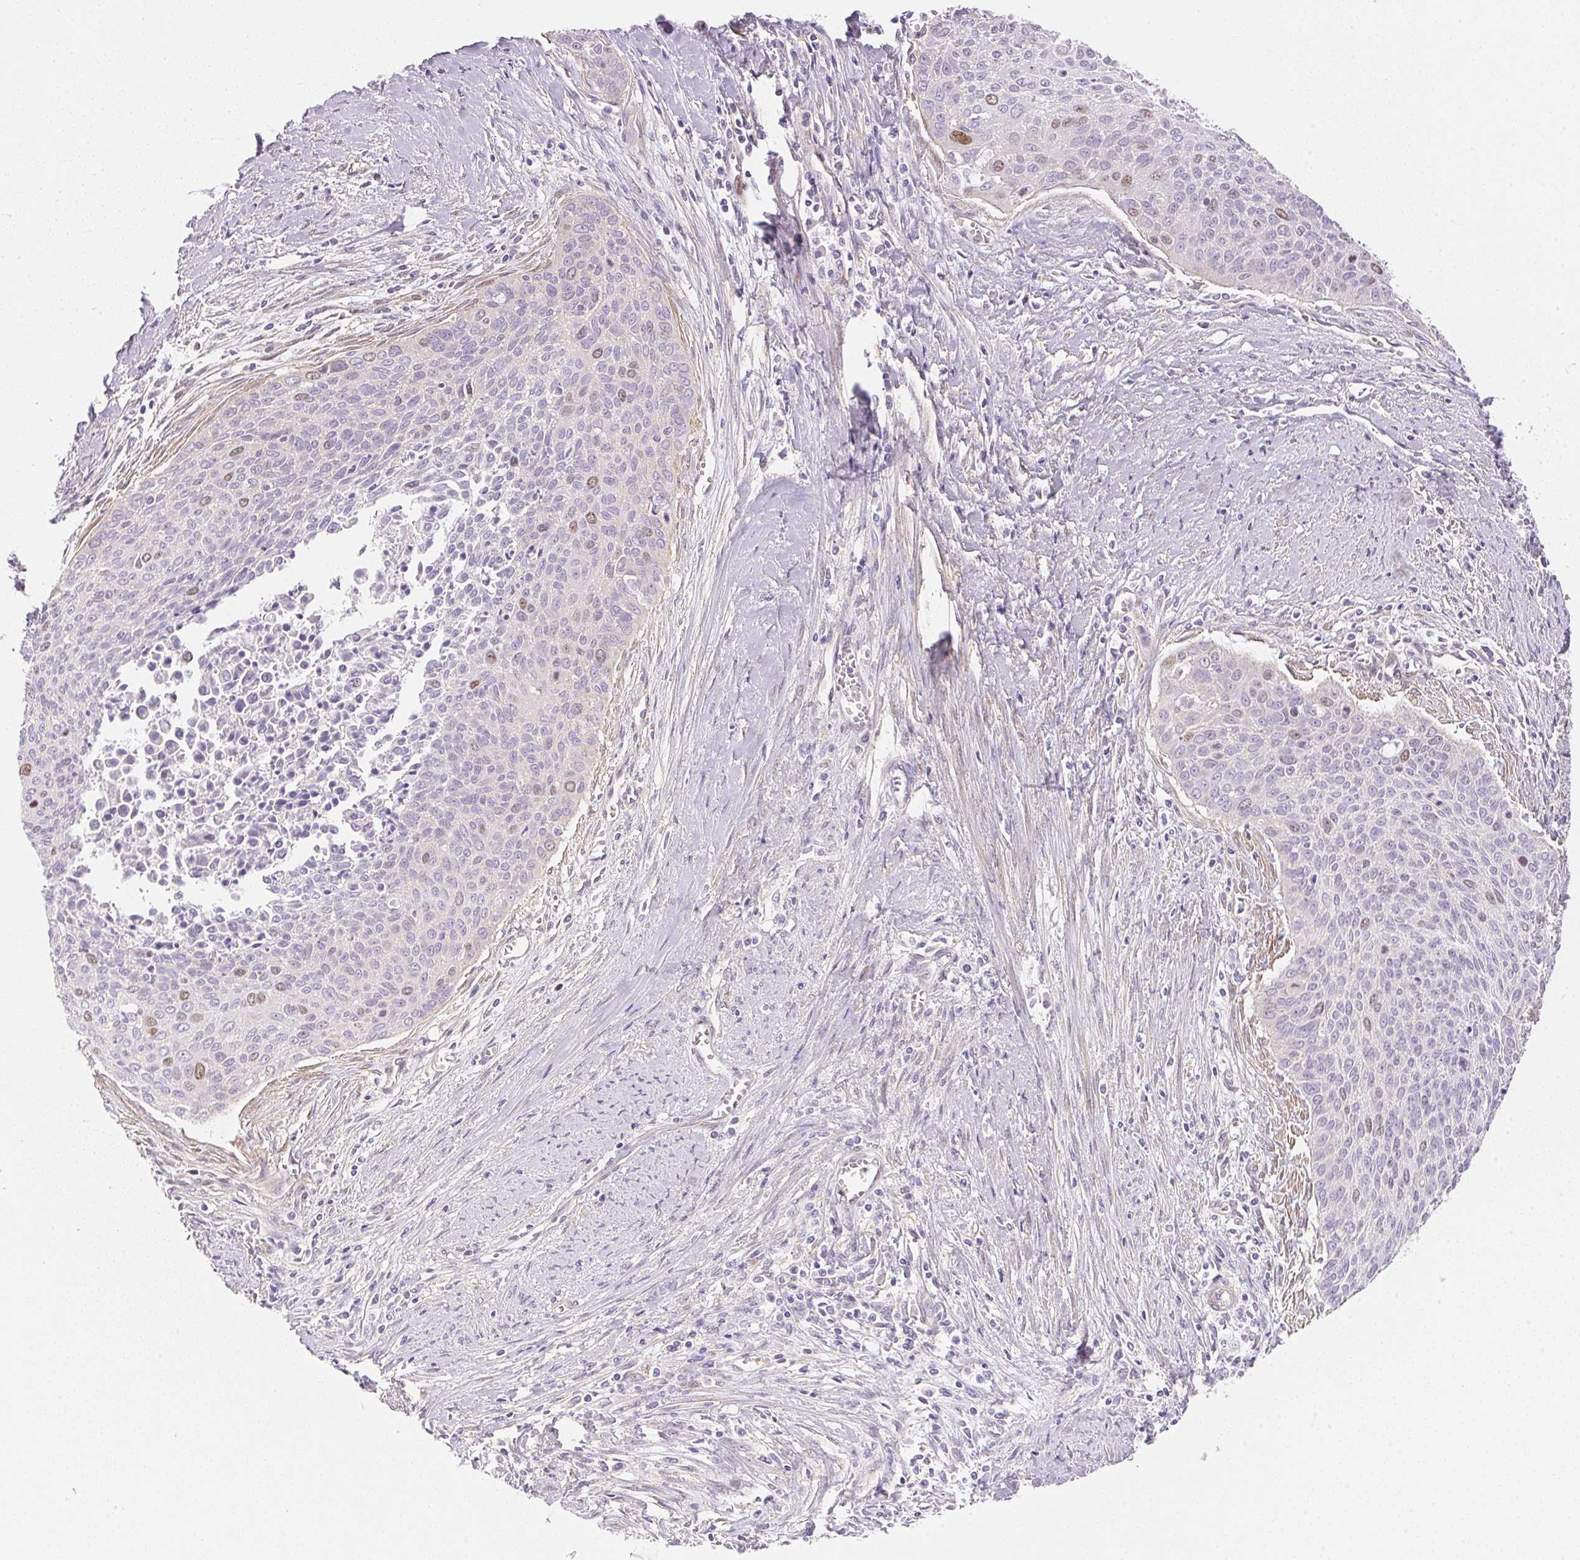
{"staining": {"intensity": "moderate", "quantity": "<25%", "location": "nuclear"}, "tissue": "cervical cancer", "cell_type": "Tumor cells", "image_type": "cancer", "snomed": [{"axis": "morphology", "description": "Squamous cell carcinoma, NOS"}, {"axis": "topography", "description": "Cervix"}], "caption": "A low amount of moderate nuclear positivity is seen in approximately <25% of tumor cells in cervical squamous cell carcinoma tissue.", "gene": "SMTN", "patient": {"sex": "female", "age": 55}}